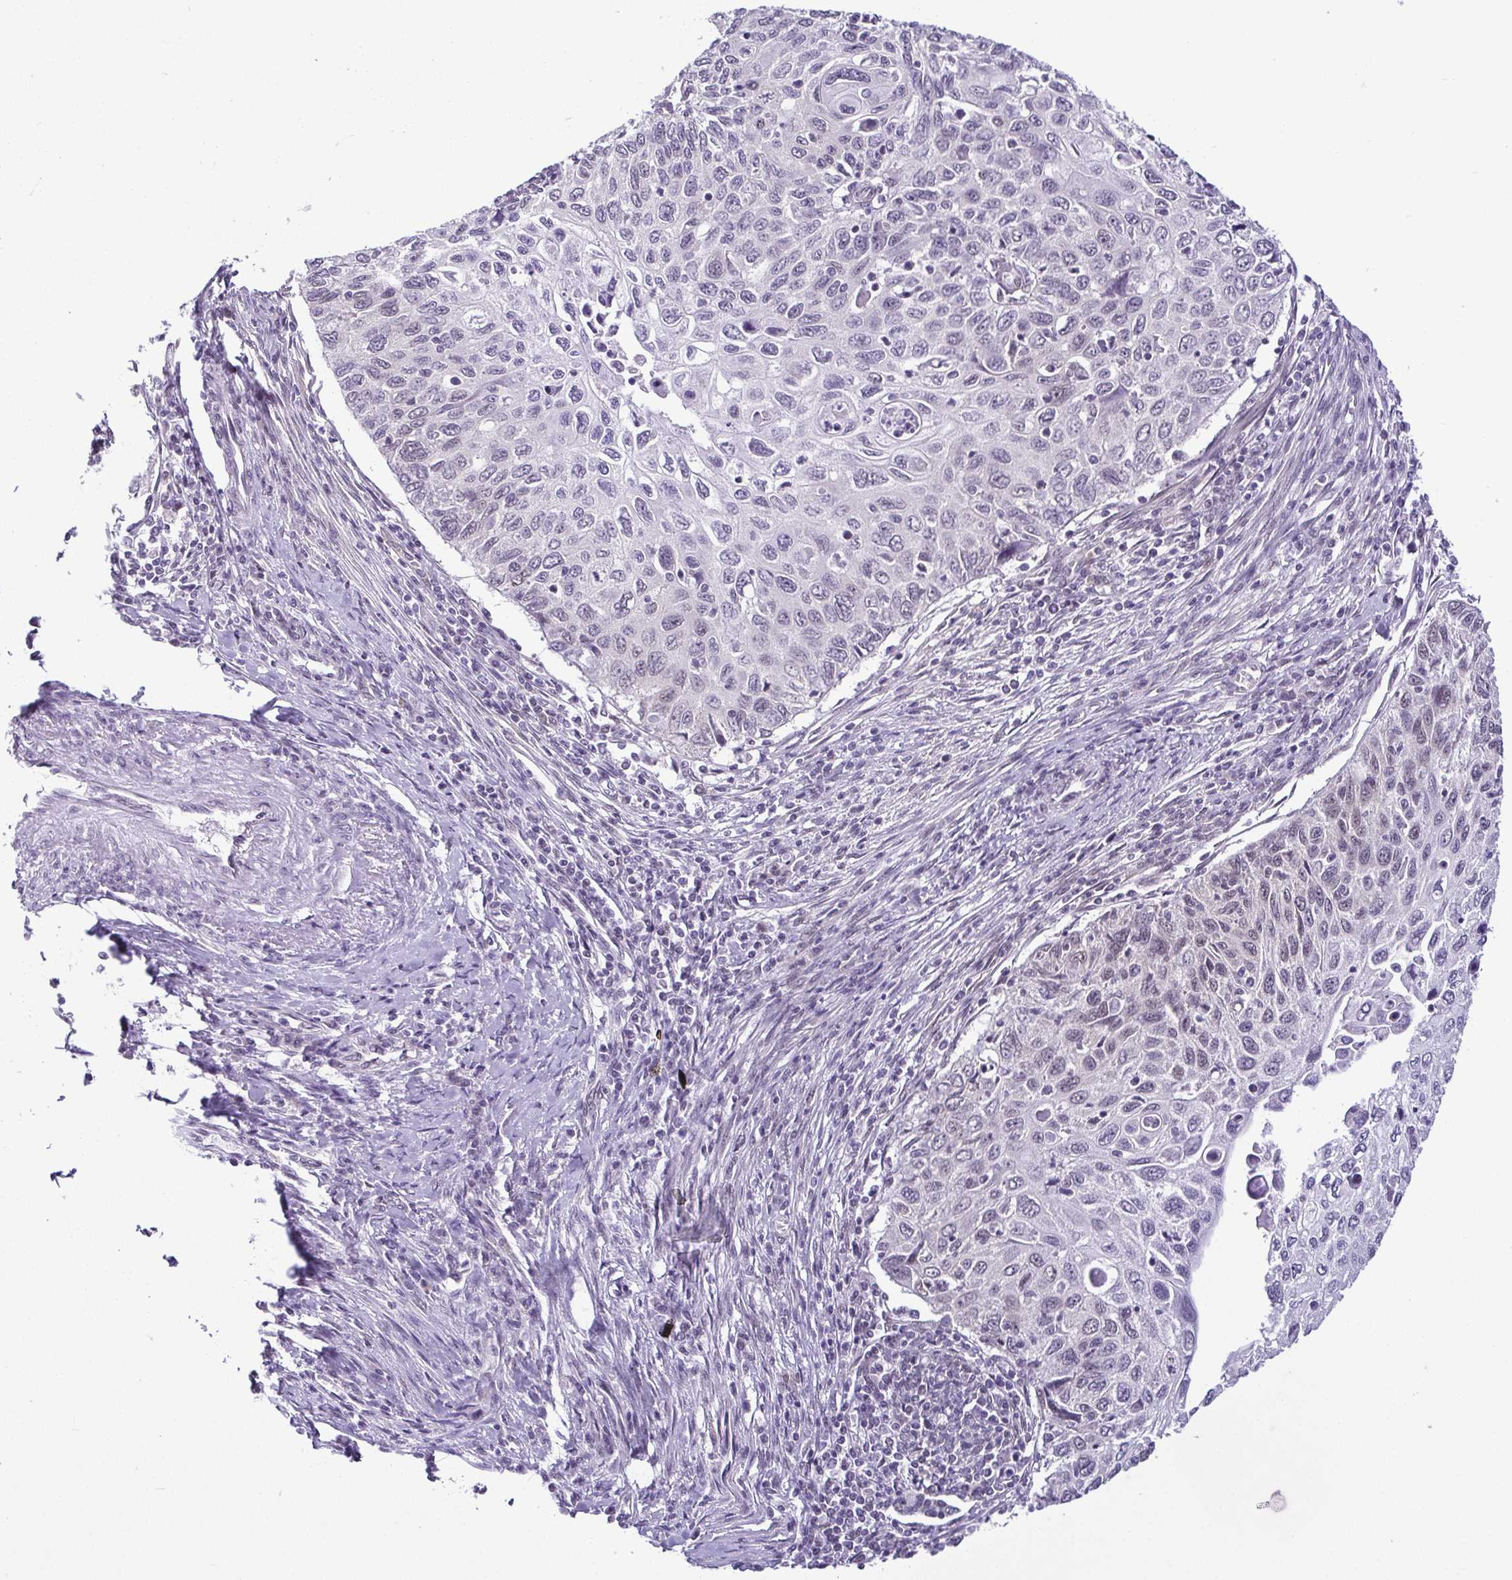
{"staining": {"intensity": "negative", "quantity": "none", "location": "none"}, "tissue": "cervical cancer", "cell_type": "Tumor cells", "image_type": "cancer", "snomed": [{"axis": "morphology", "description": "Squamous cell carcinoma, NOS"}, {"axis": "topography", "description": "Cervix"}], "caption": "Immunohistochemistry image of neoplastic tissue: cervical squamous cell carcinoma stained with DAB (3,3'-diaminobenzidine) exhibits no significant protein staining in tumor cells.", "gene": "RBM3", "patient": {"sex": "female", "age": 70}}